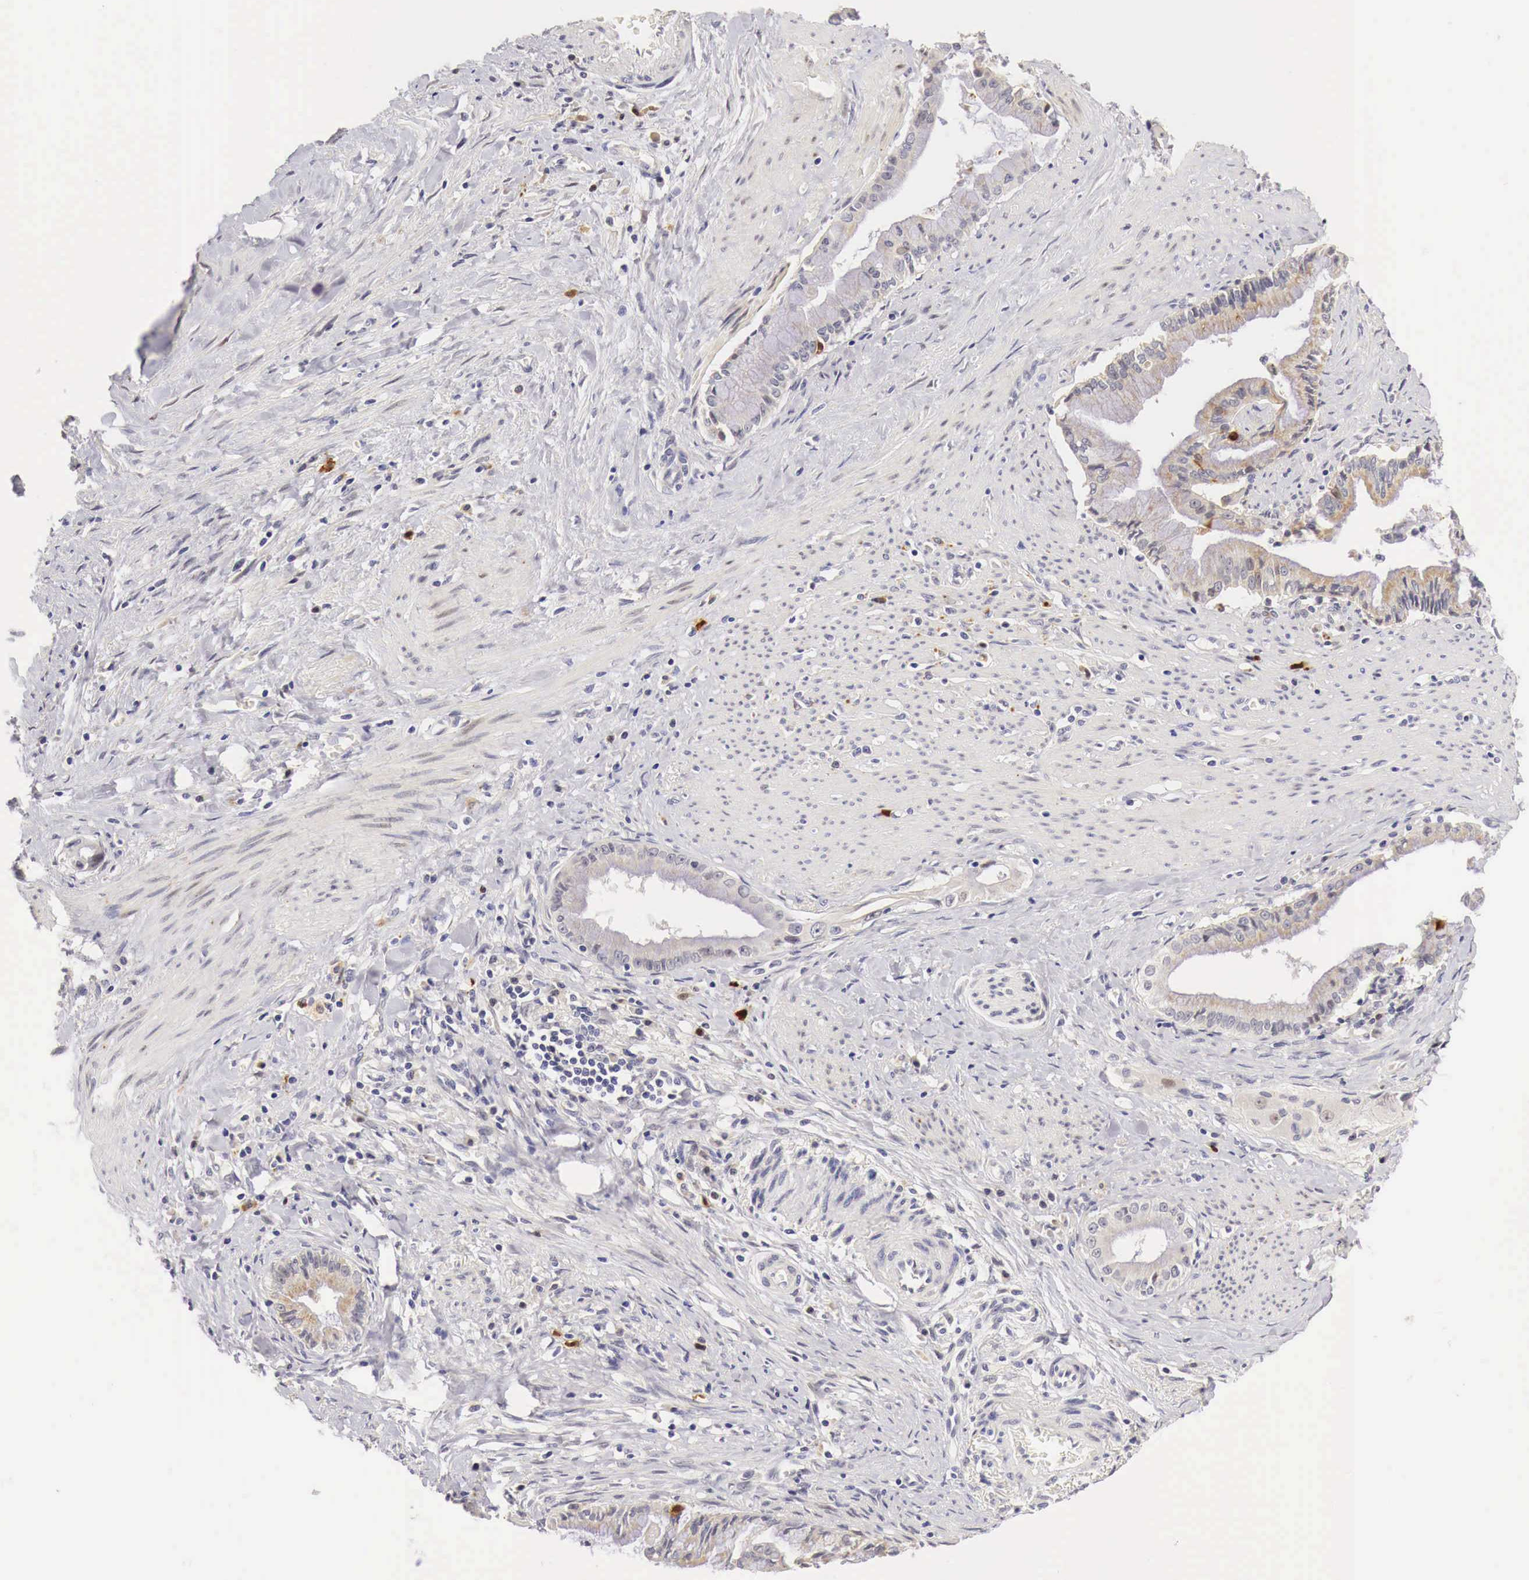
{"staining": {"intensity": "weak", "quantity": "25%-75%", "location": "cytoplasmic/membranous"}, "tissue": "pancreatic cancer", "cell_type": "Tumor cells", "image_type": "cancer", "snomed": [{"axis": "morphology", "description": "Adenocarcinoma, NOS"}, {"axis": "topography", "description": "Pancreas"}], "caption": "Tumor cells show low levels of weak cytoplasmic/membranous expression in about 25%-75% of cells in human adenocarcinoma (pancreatic).", "gene": "CASP3", "patient": {"sex": "male", "age": 59}}